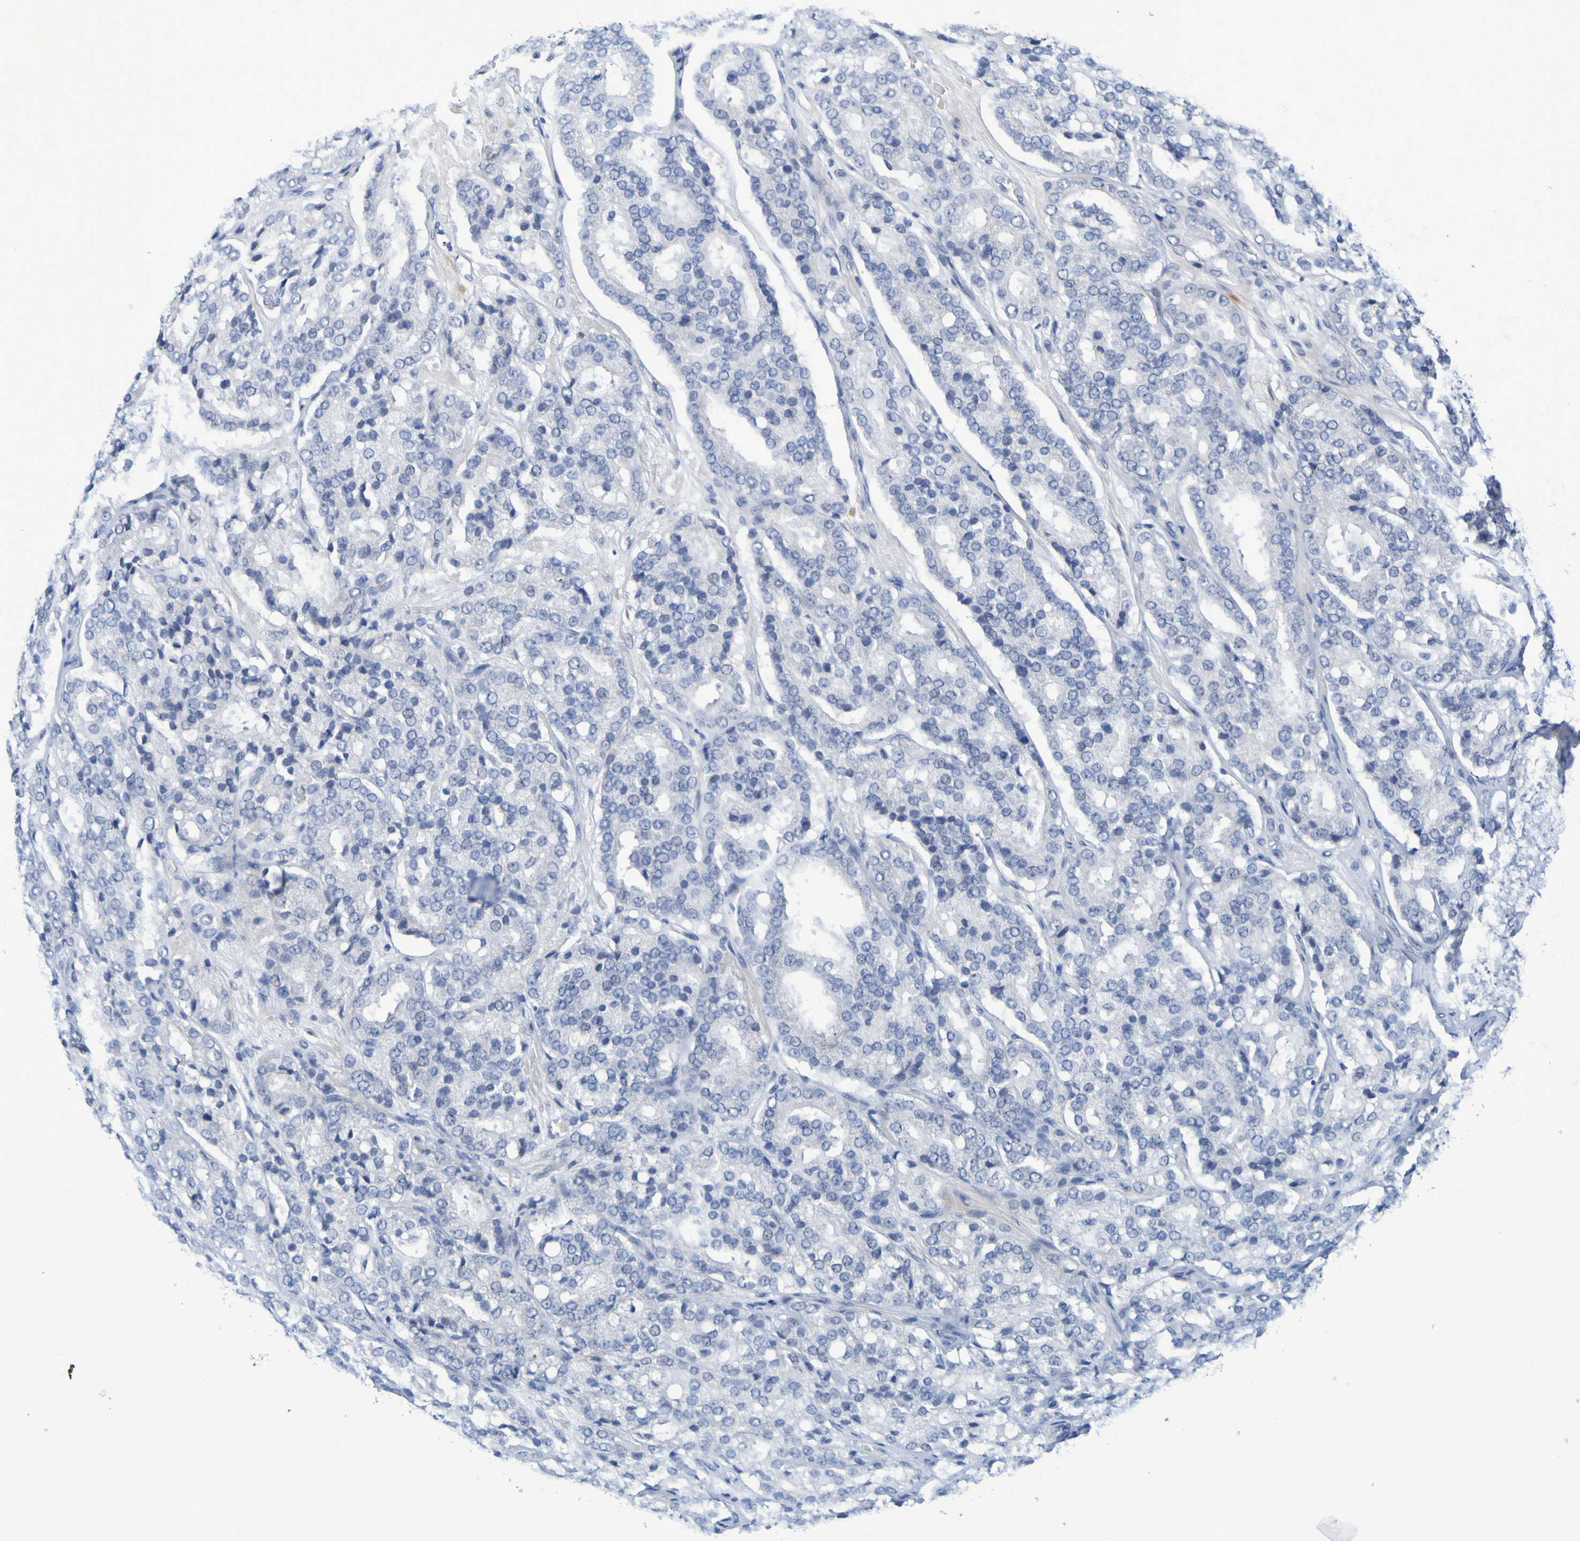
{"staining": {"intensity": "negative", "quantity": "none", "location": "none"}, "tissue": "prostate cancer", "cell_type": "Tumor cells", "image_type": "cancer", "snomed": [{"axis": "morphology", "description": "Adenocarcinoma, High grade"}, {"axis": "topography", "description": "Prostate"}], "caption": "Tumor cells show no significant protein staining in prostate adenocarcinoma (high-grade).", "gene": "VMA21", "patient": {"sex": "male", "age": 65}}